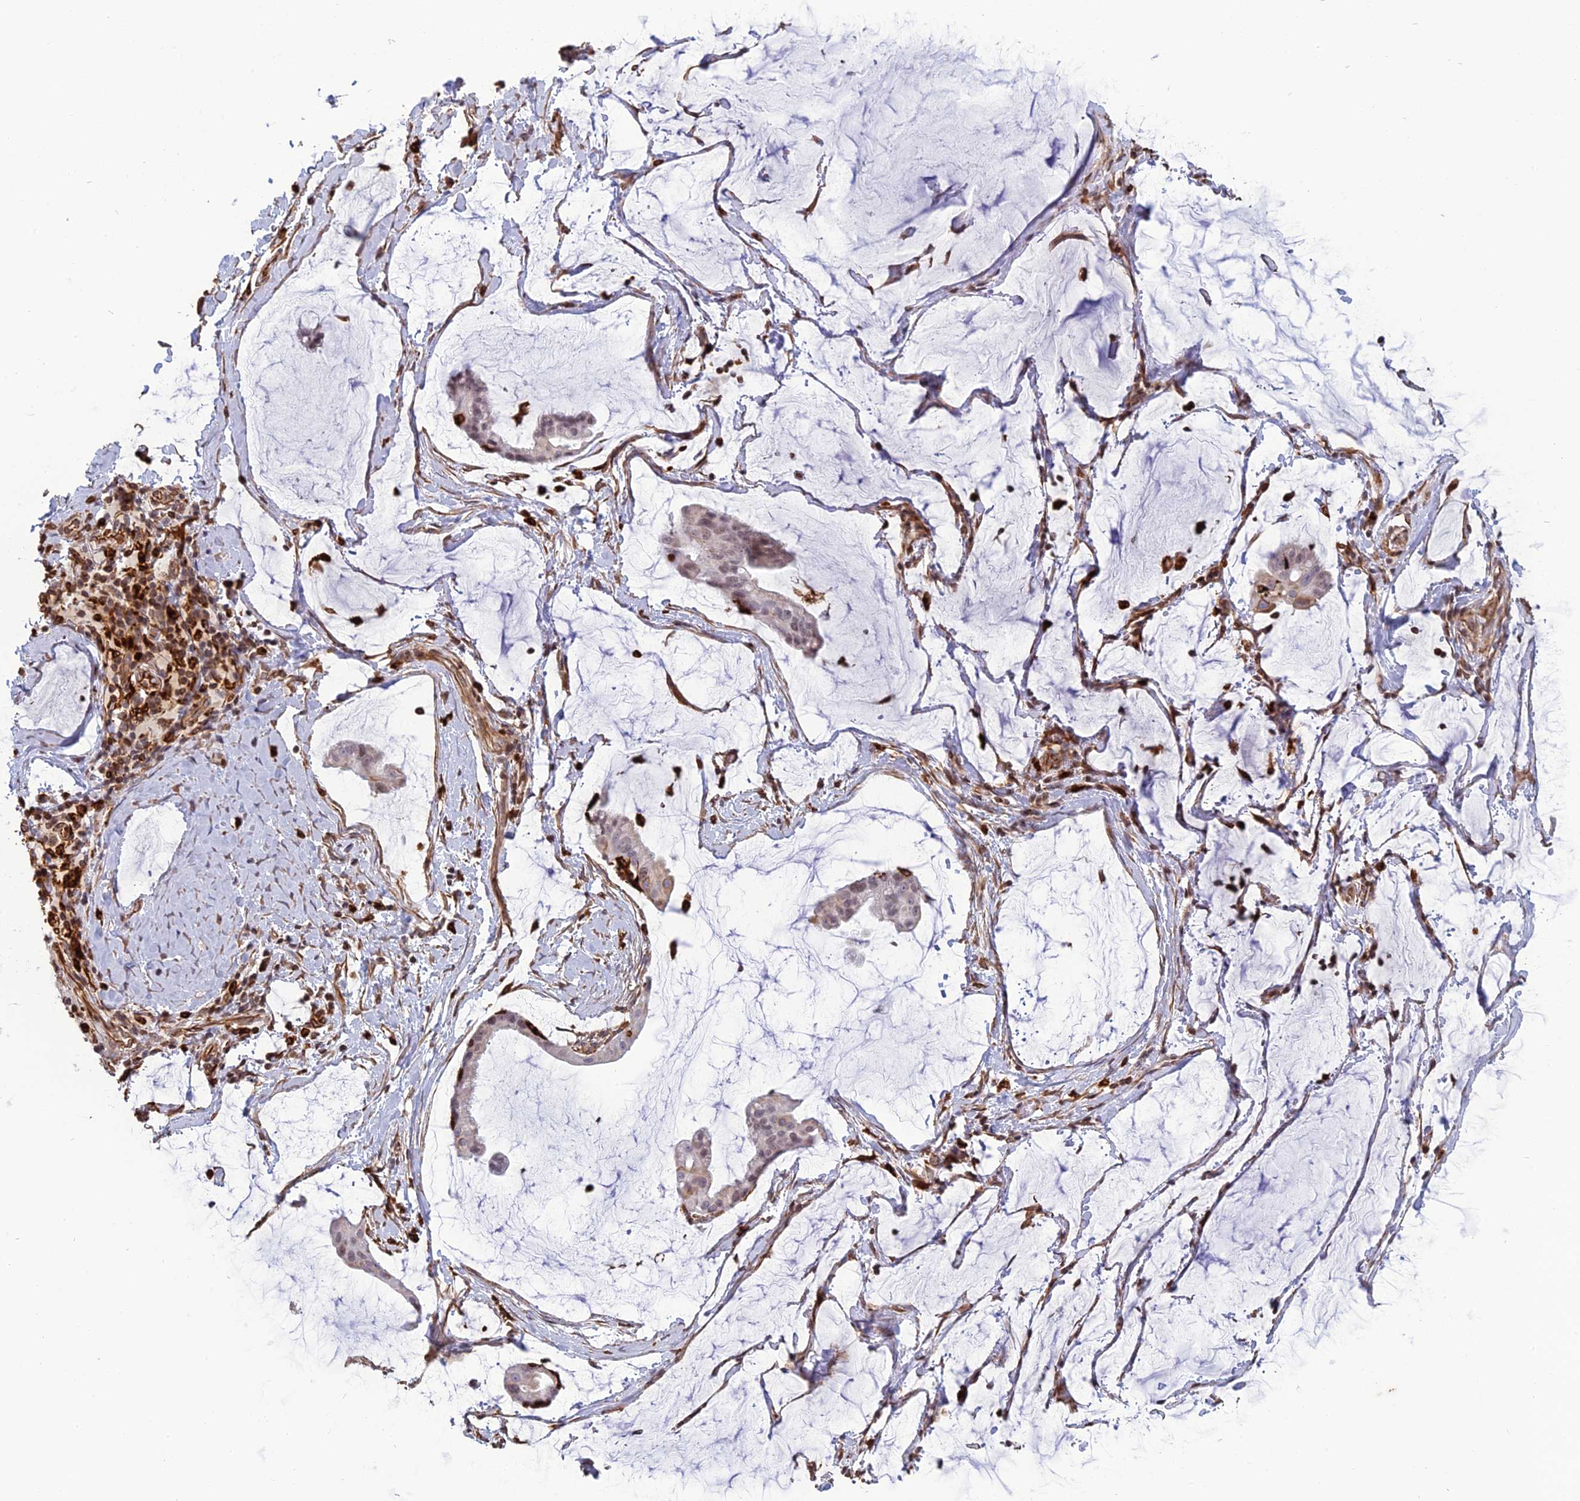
{"staining": {"intensity": "negative", "quantity": "none", "location": "none"}, "tissue": "ovarian cancer", "cell_type": "Tumor cells", "image_type": "cancer", "snomed": [{"axis": "morphology", "description": "Cystadenocarcinoma, mucinous, NOS"}, {"axis": "topography", "description": "Ovary"}], "caption": "A histopathology image of mucinous cystadenocarcinoma (ovarian) stained for a protein demonstrates no brown staining in tumor cells.", "gene": "APOBR", "patient": {"sex": "female", "age": 73}}